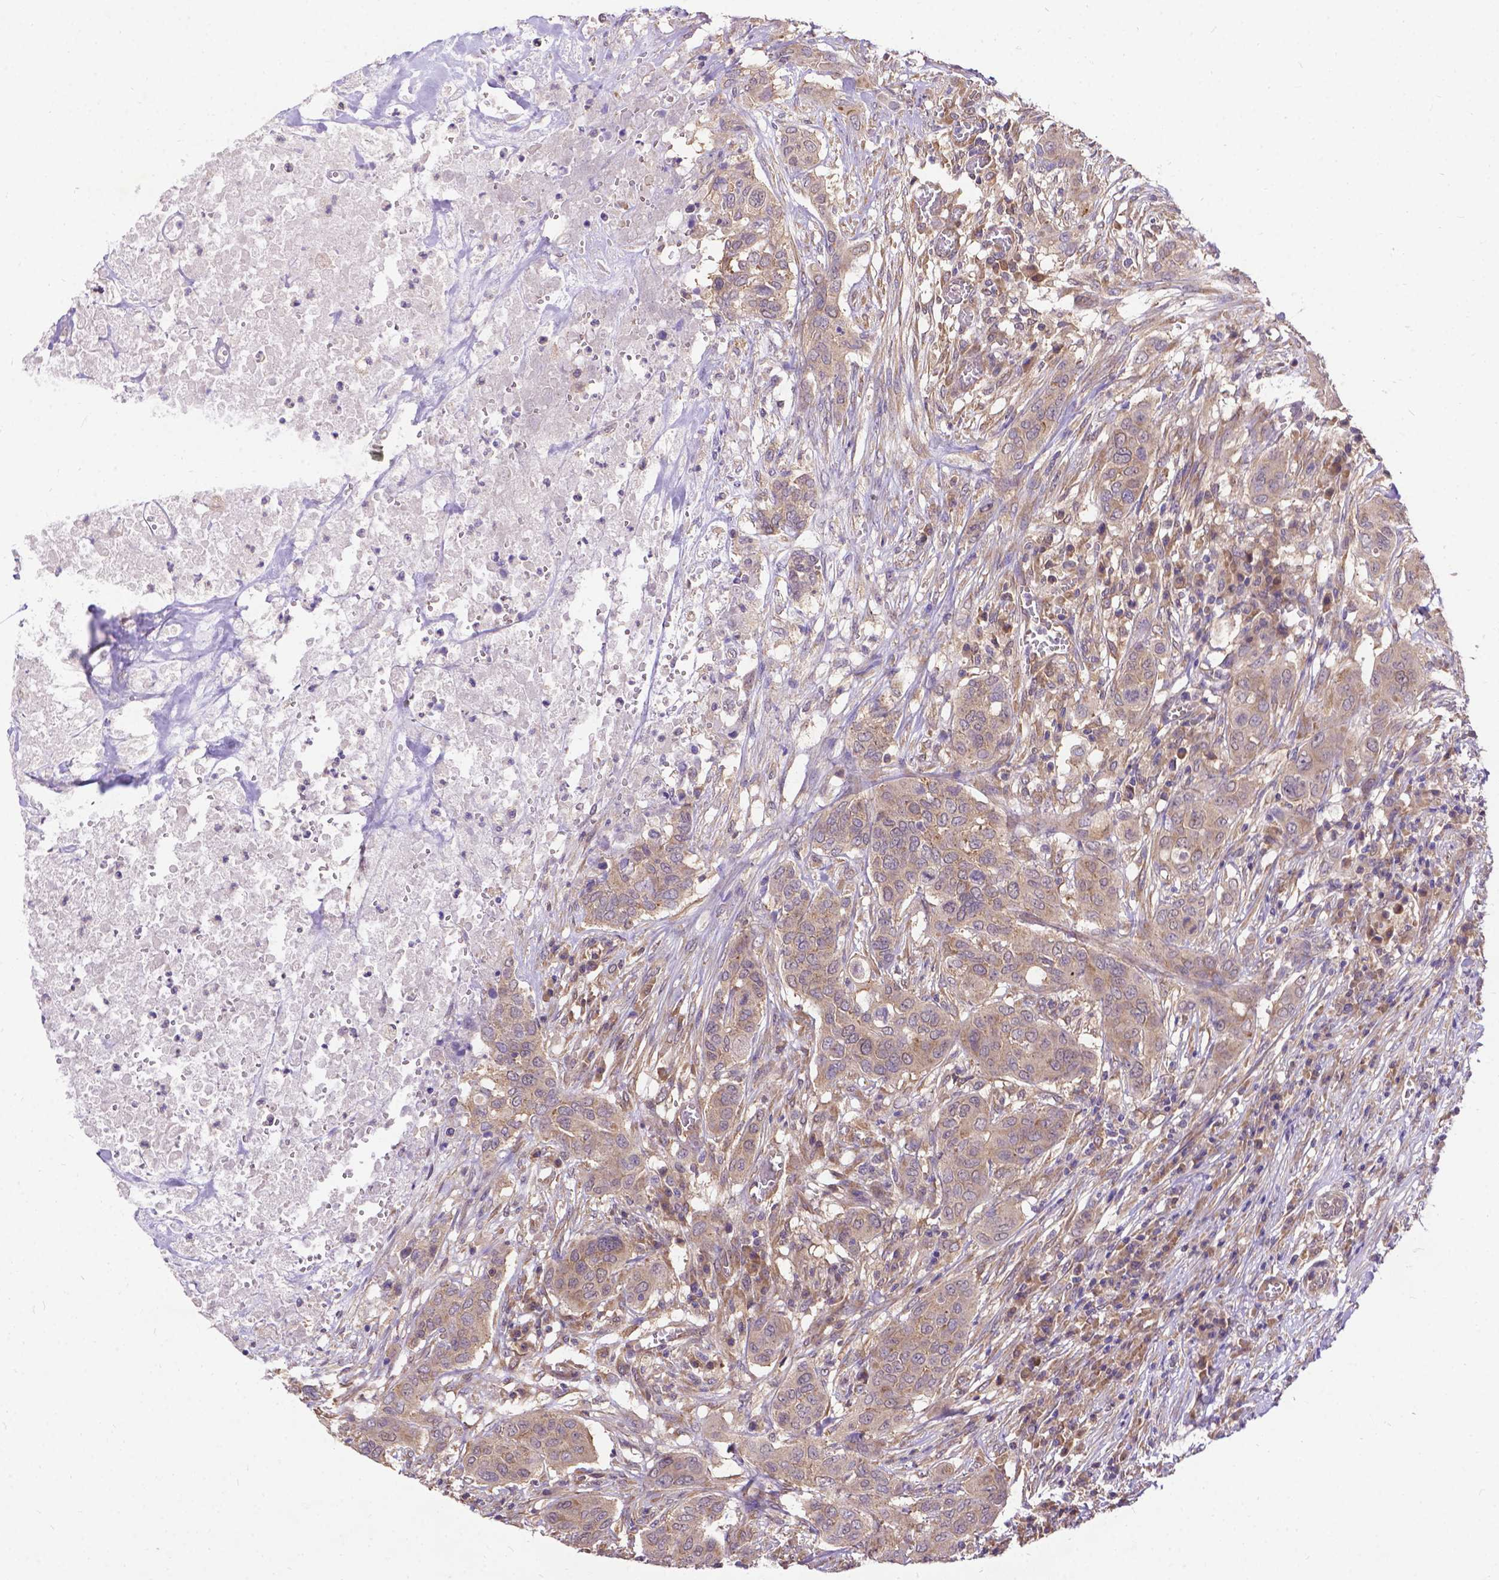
{"staining": {"intensity": "weak", "quantity": ">75%", "location": "cytoplasmic/membranous"}, "tissue": "urothelial cancer", "cell_type": "Tumor cells", "image_type": "cancer", "snomed": [{"axis": "morphology", "description": "Urothelial carcinoma, NOS"}, {"axis": "morphology", "description": "Urothelial carcinoma, High grade"}, {"axis": "topography", "description": "Urinary bladder"}], "caption": "Immunohistochemistry (IHC) image of neoplastic tissue: transitional cell carcinoma stained using IHC exhibits low levels of weak protein expression localized specifically in the cytoplasmic/membranous of tumor cells, appearing as a cytoplasmic/membranous brown color.", "gene": "DENND6A", "patient": {"sex": "male", "age": 63}}